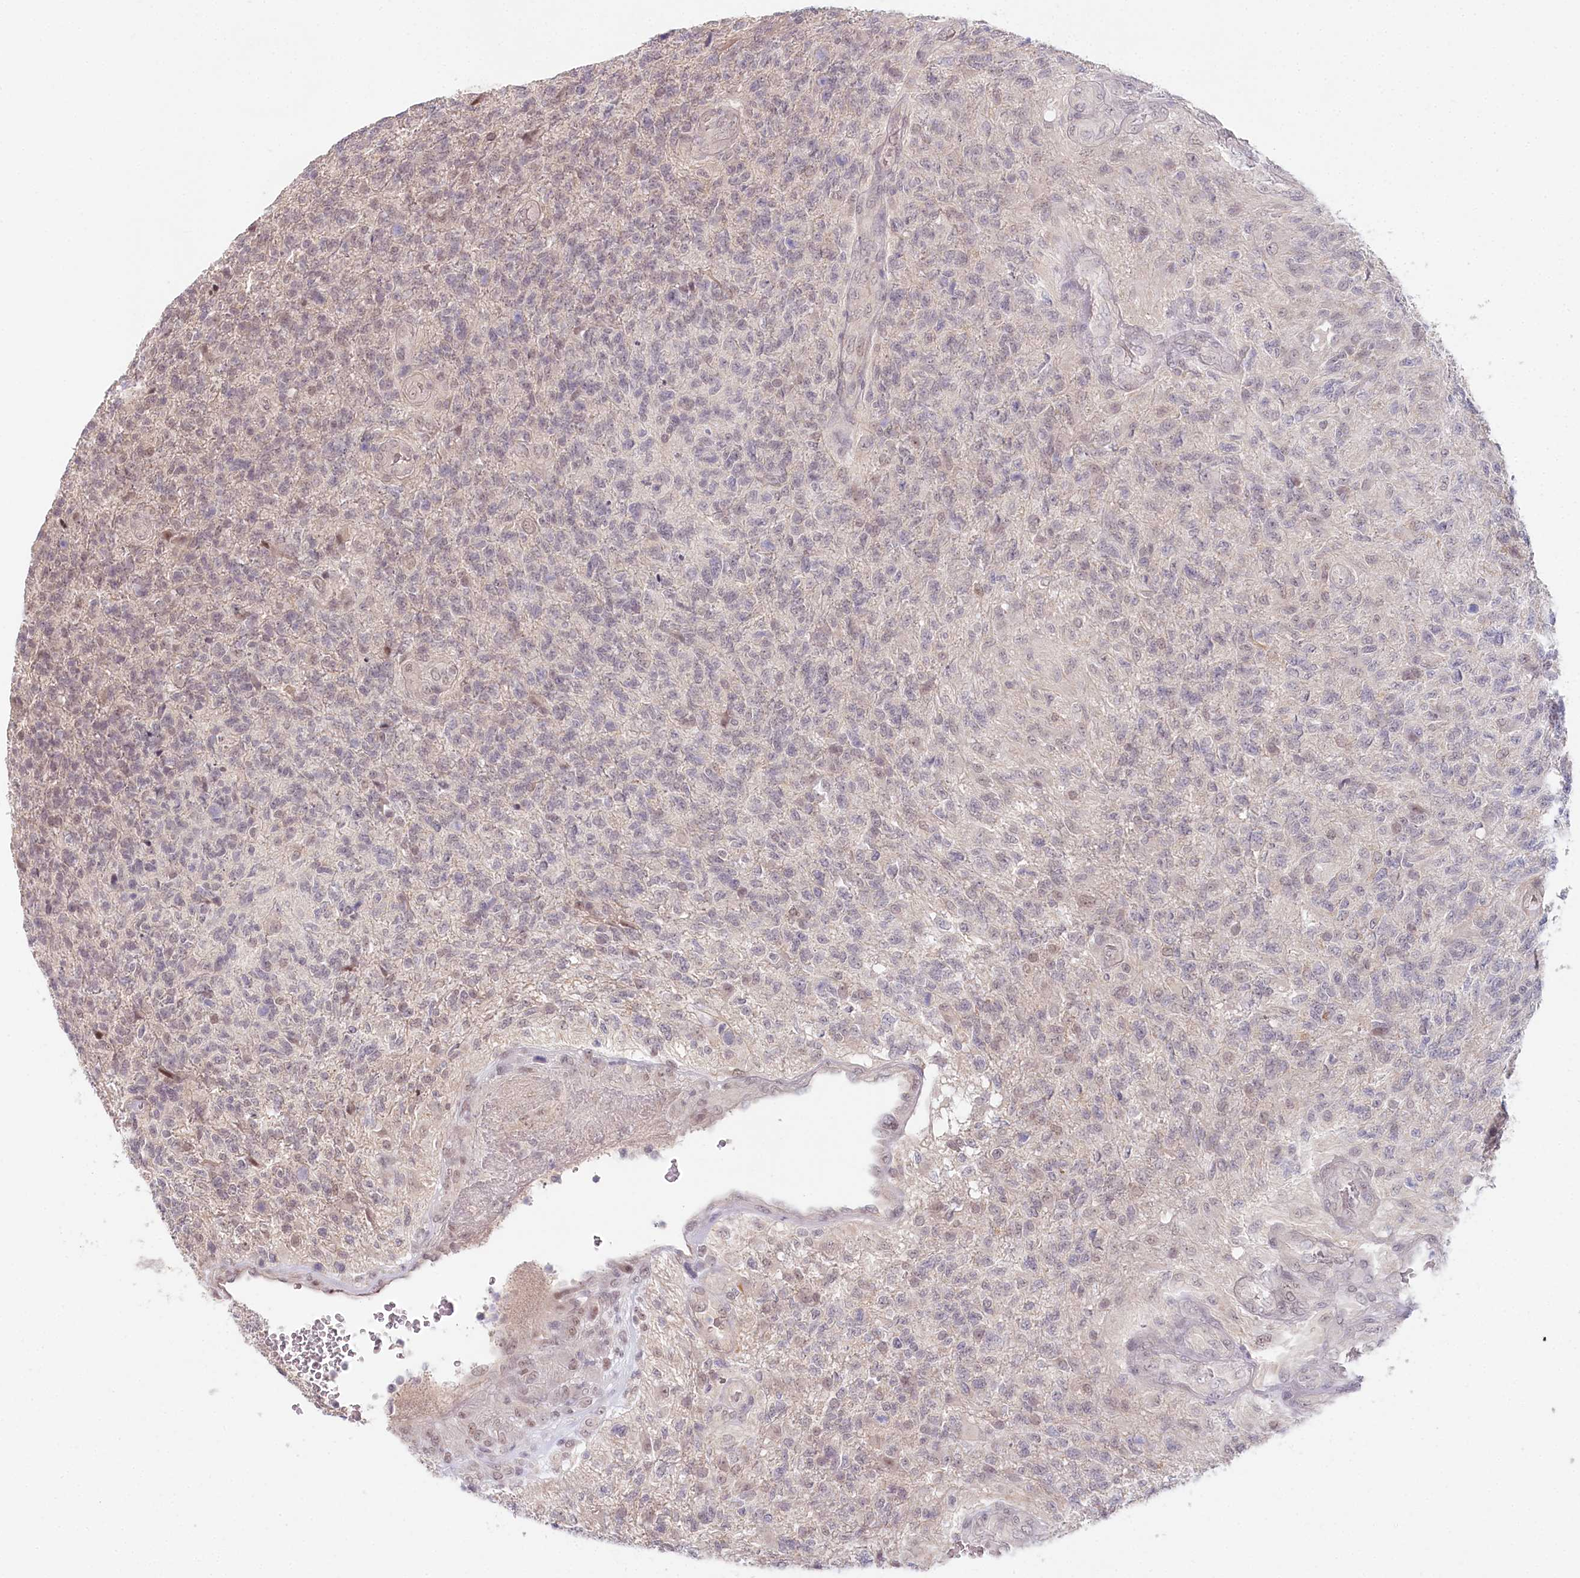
{"staining": {"intensity": "weak", "quantity": "25%-75%", "location": "cytoplasmic/membranous,nuclear"}, "tissue": "glioma", "cell_type": "Tumor cells", "image_type": "cancer", "snomed": [{"axis": "morphology", "description": "Glioma, malignant, High grade"}, {"axis": "topography", "description": "Brain"}], "caption": "A micrograph showing weak cytoplasmic/membranous and nuclear positivity in about 25%-75% of tumor cells in glioma, as visualized by brown immunohistochemical staining.", "gene": "AMTN", "patient": {"sex": "male", "age": 56}}